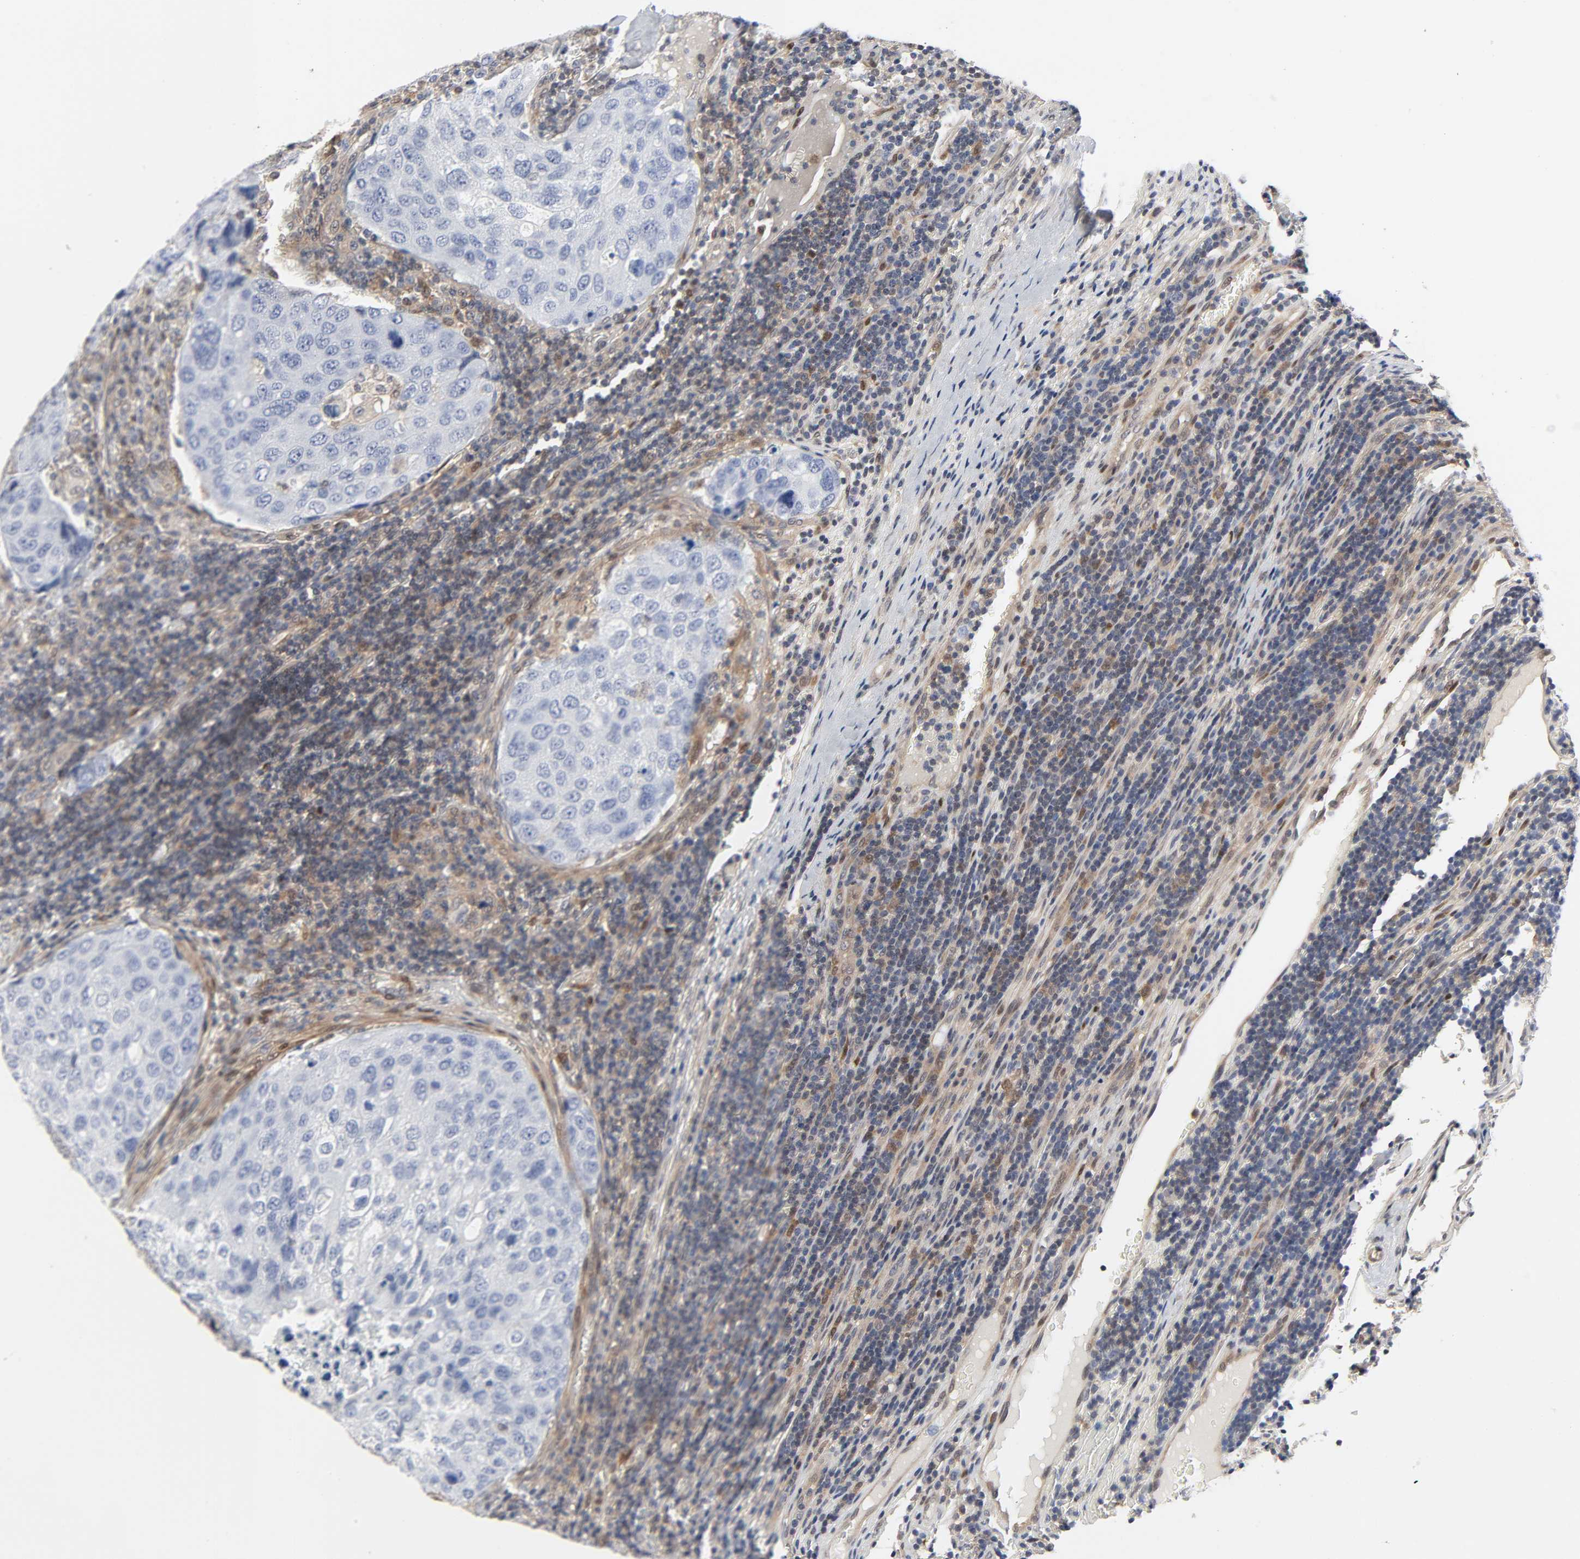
{"staining": {"intensity": "negative", "quantity": "none", "location": "none"}, "tissue": "urothelial cancer", "cell_type": "Tumor cells", "image_type": "cancer", "snomed": [{"axis": "morphology", "description": "Urothelial carcinoma, High grade"}, {"axis": "topography", "description": "Lymph node"}, {"axis": "topography", "description": "Urinary bladder"}], "caption": "Immunohistochemistry of human urothelial cancer displays no expression in tumor cells. (Stains: DAB (3,3'-diaminobenzidine) IHC with hematoxylin counter stain, Microscopy: brightfield microscopy at high magnification).", "gene": "PTEN", "patient": {"sex": "male", "age": 51}}